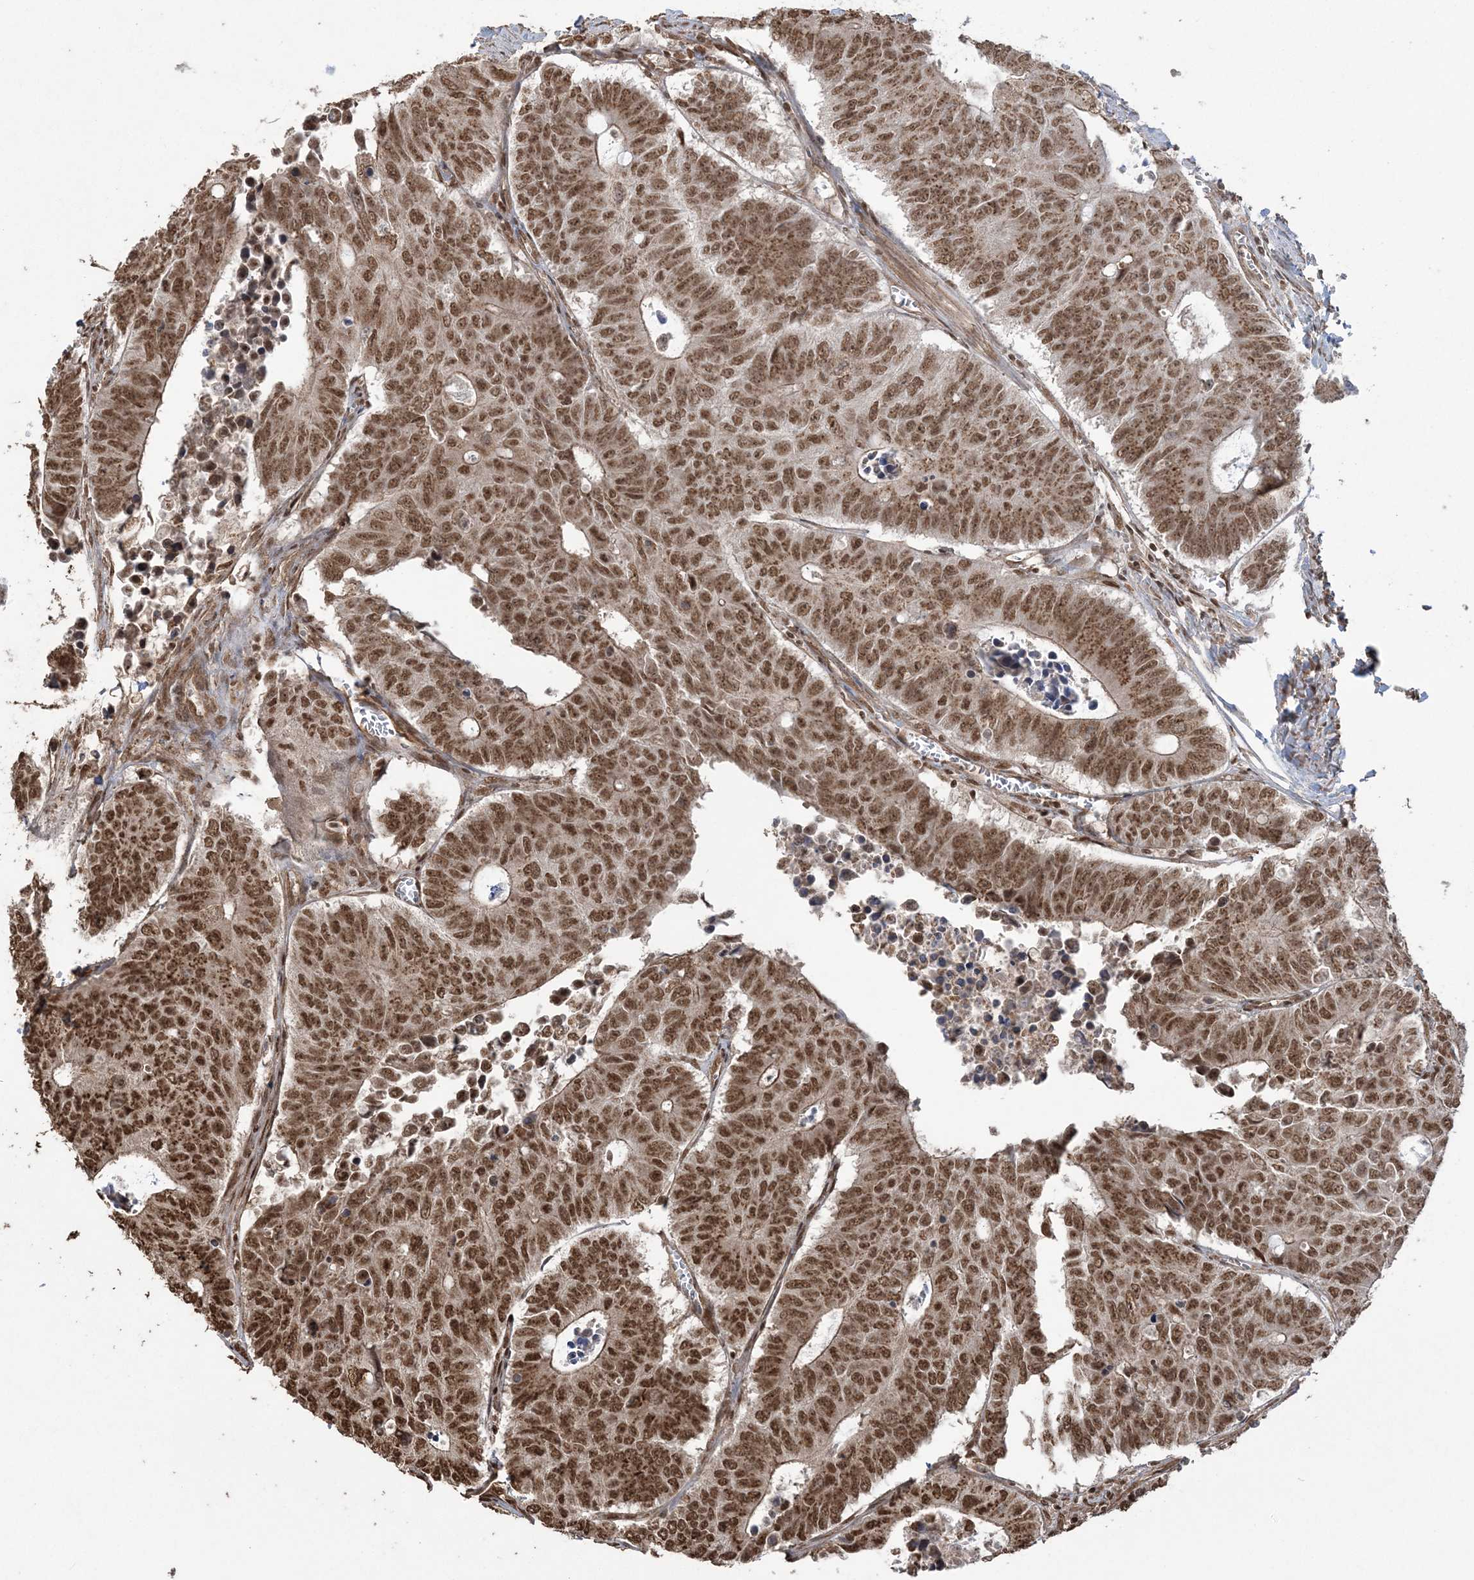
{"staining": {"intensity": "strong", "quantity": ">75%", "location": "nuclear"}, "tissue": "colorectal cancer", "cell_type": "Tumor cells", "image_type": "cancer", "snomed": [{"axis": "morphology", "description": "Adenocarcinoma, NOS"}, {"axis": "topography", "description": "Colon"}], "caption": "A high amount of strong nuclear staining is seen in approximately >75% of tumor cells in colorectal cancer (adenocarcinoma) tissue. (DAB (3,3'-diaminobenzidine) = brown stain, brightfield microscopy at high magnification).", "gene": "ZNF839", "patient": {"sex": "male", "age": 87}}